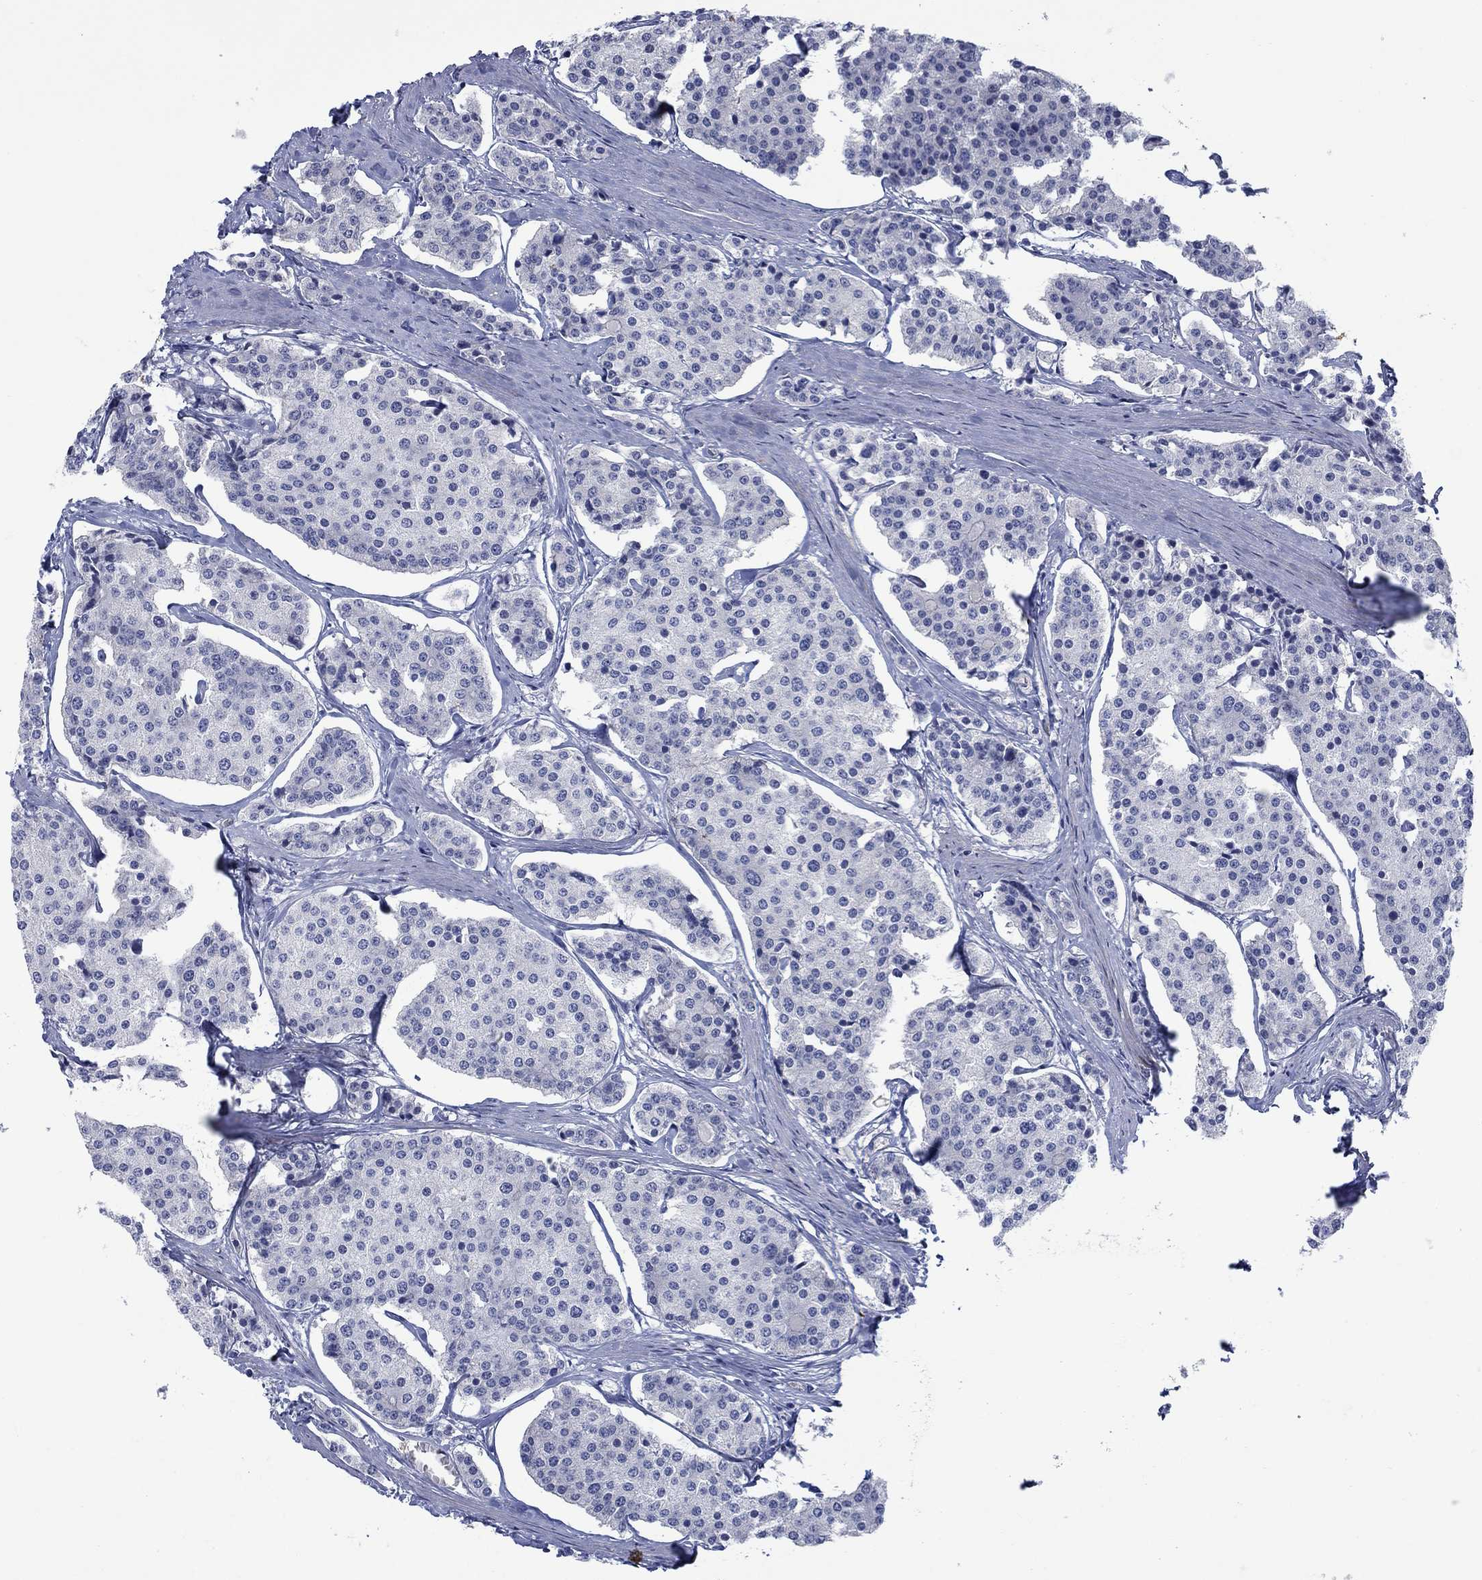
{"staining": {"intensity": "negative", "quantity": "none", "location": "none"}, "tissue": "carcinoid", "cell_type": "Tumor cells", "image_type": "cancer", "snomed": [{"axis": "morphology", "description": "Carcinoid, malignant, NOS"}, {"axis": "topography", "description": "Small intestine"}], "caption": "Human malignant carcinoid stained for a protein using immunohistochemistry exhibits no staining in tumor cells.", "gene": "FXR1", "patient": {"sex": "female", "age": 65}}